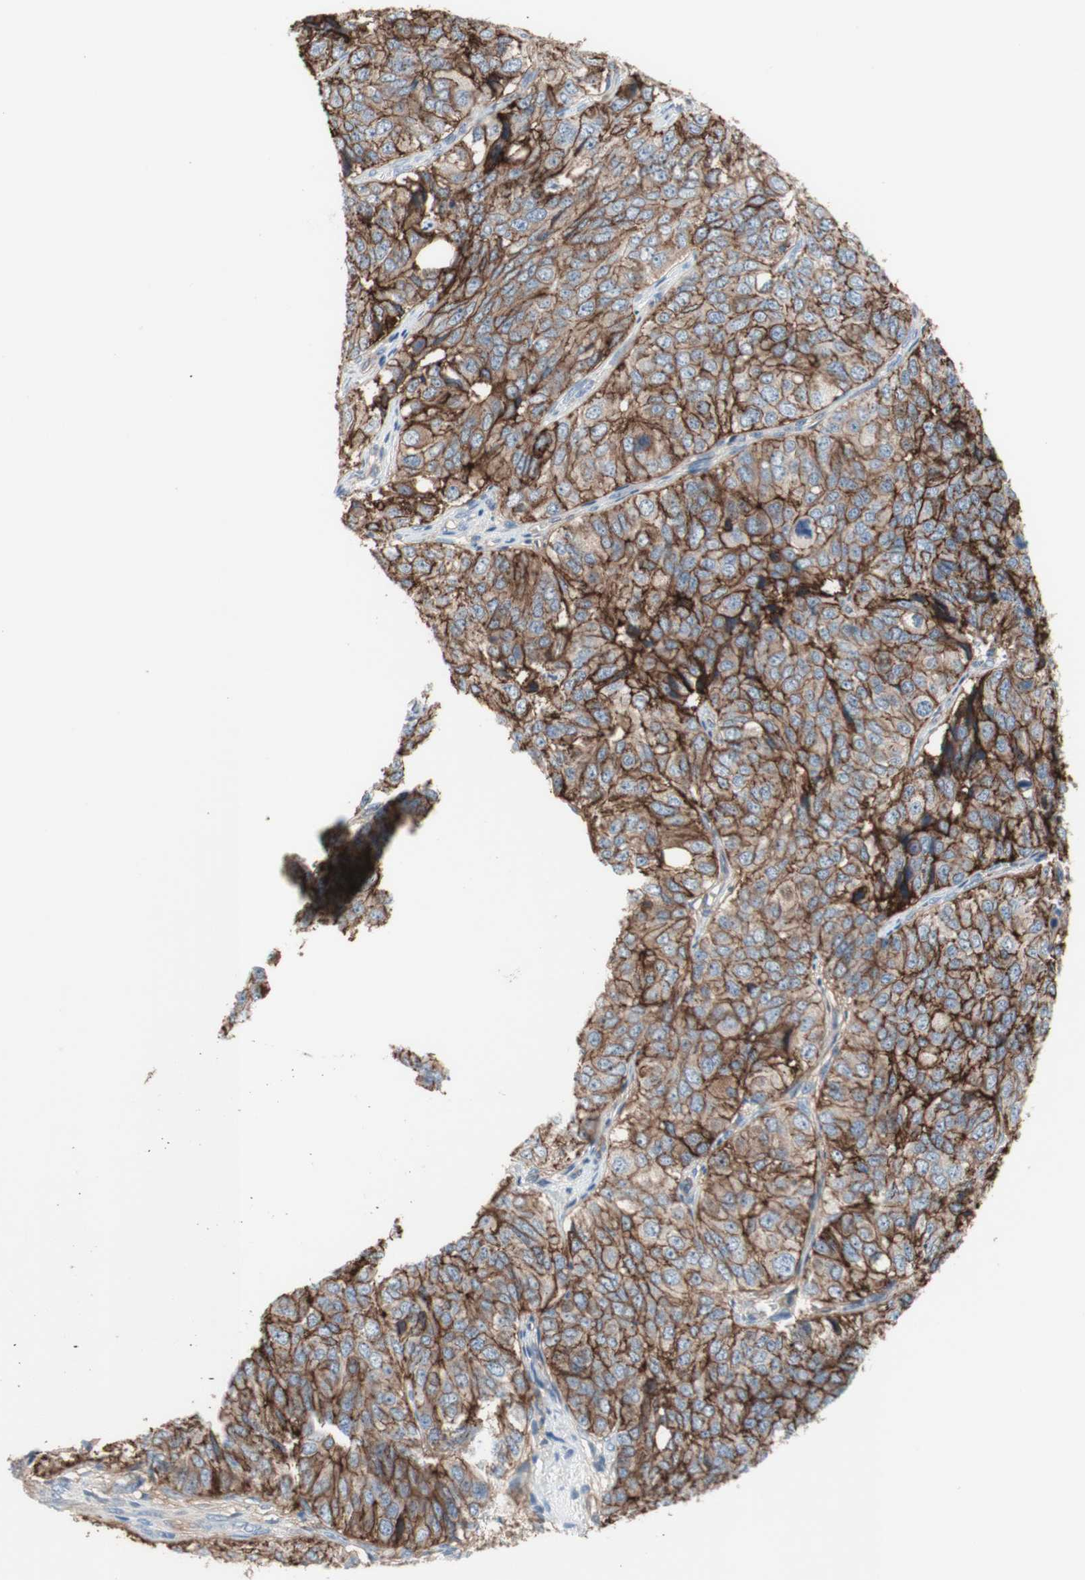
{"staining": {"intensity": "moderate", "quantity": ">75%", "location": "cytoplasmic/membranous"}, "tissue": "ovarian cancer", "cell_type": "Tumor cells", "image_type": "cancer", "snomed": [{"axis": "morphology", "description": "Carcinoma, endometroid"}, {"axis": "topography", "description": "Ovary"}], "caption": "Immunohistochemistry (IHC) image of neoplastic tissue: human ovarian cancer stained using immunohistochemistry (IHC) demonstrates medium levels of moderate protein expression localized specifically in the cytoplasmic/membranous of tumor cells, appearing as a cytoplasmic/membranous brown color.", "gene": "CD46", "patient": {"sex": "female", "age": 51}}